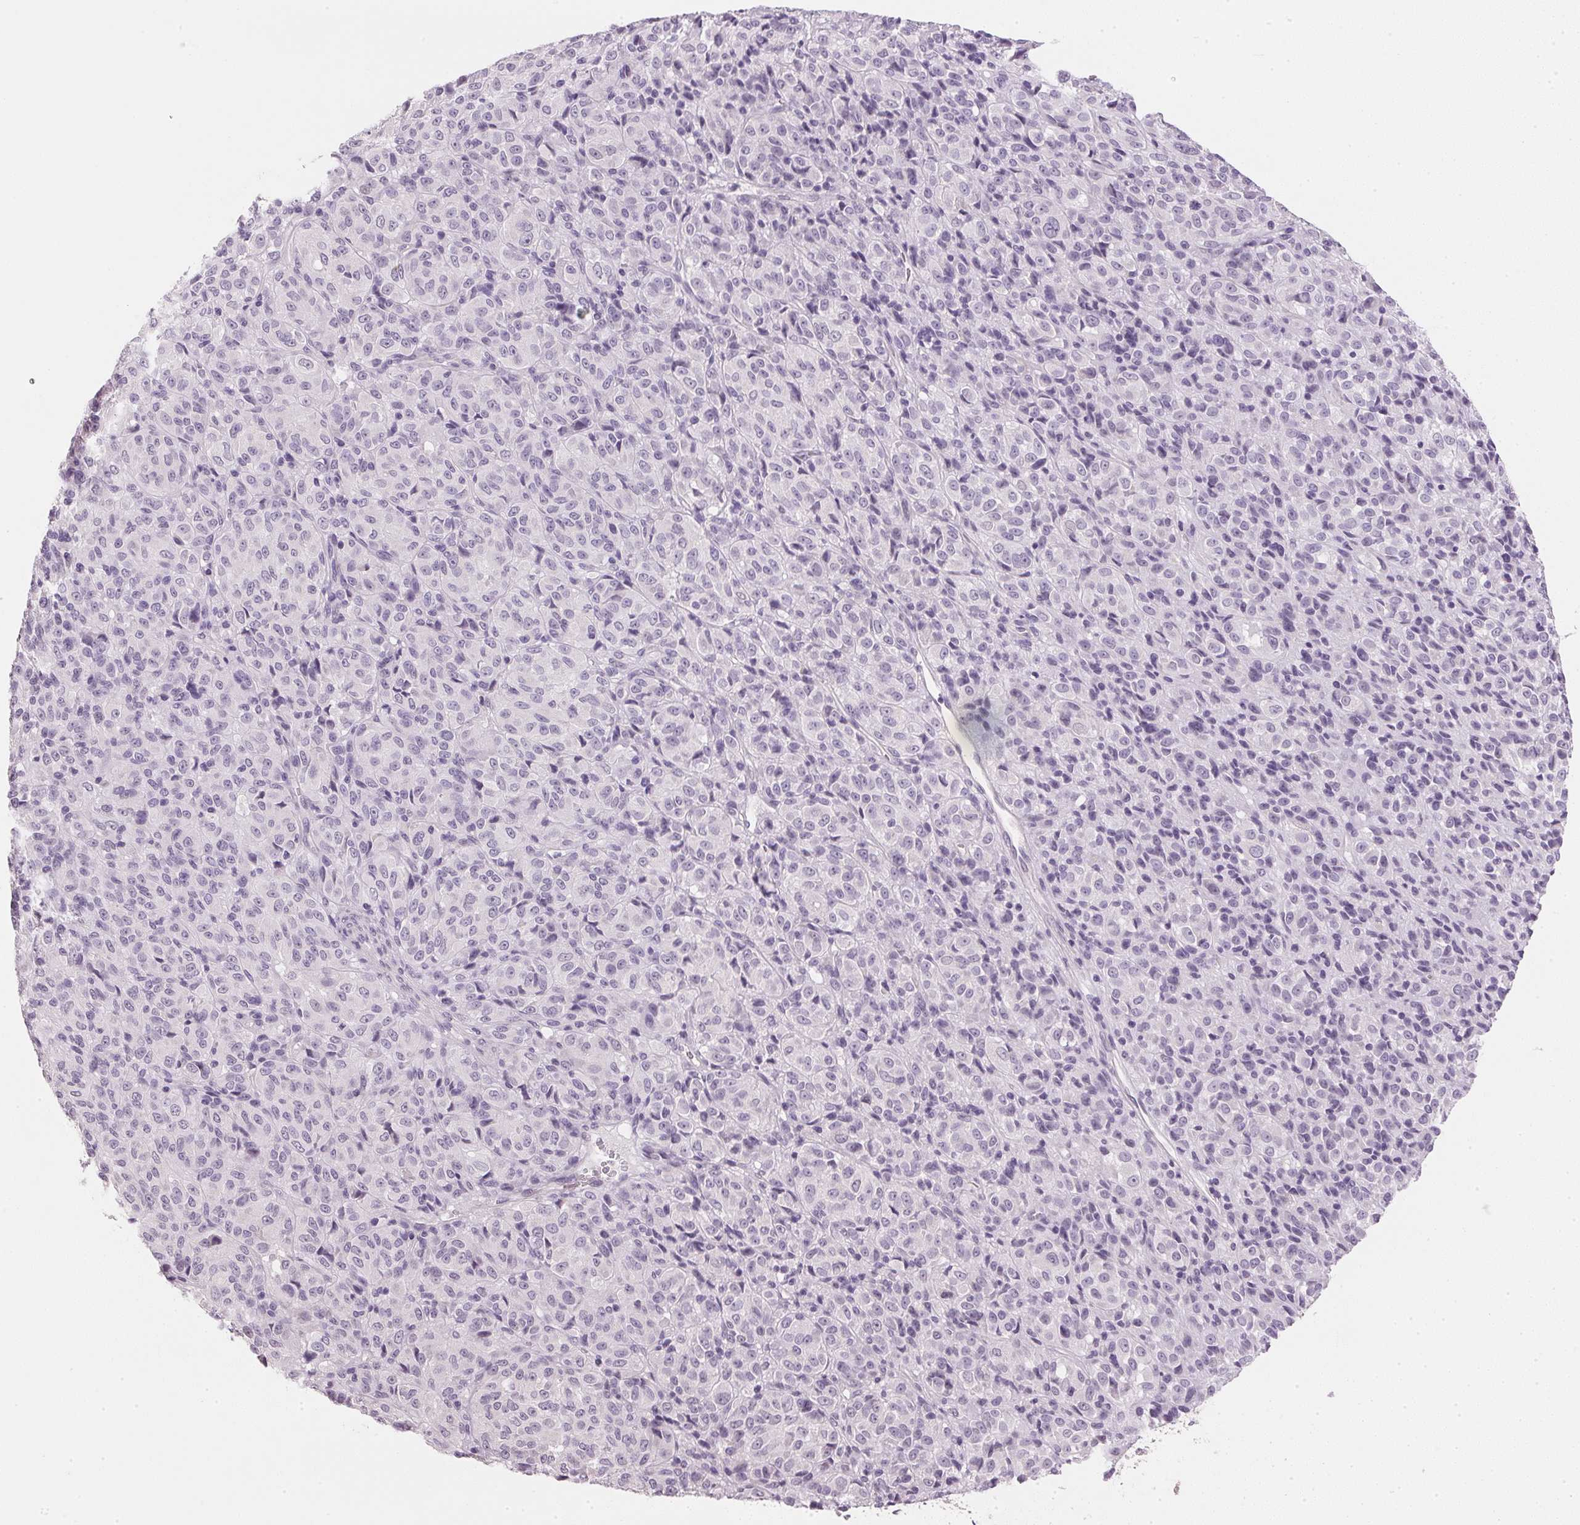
{"staining": {"intensity": "negative", "quantity": "none", "location": "none"}, "tissue": "melanoma", "cell_type": "Tumor cells", "image_type": "cancer", "snomed": [{"axis": "morphology", "description": "Malignant melanoma, Metastatic site"}, {"axis": "topography", "description": "Brain"}], "caption": "Immunohistochemical staining of human malignant melanoma (metastatic site) shows no significant positivity in tumor cells.", "gene": "IGFBP1", "patient": {"sex": "female", "age": 56}}